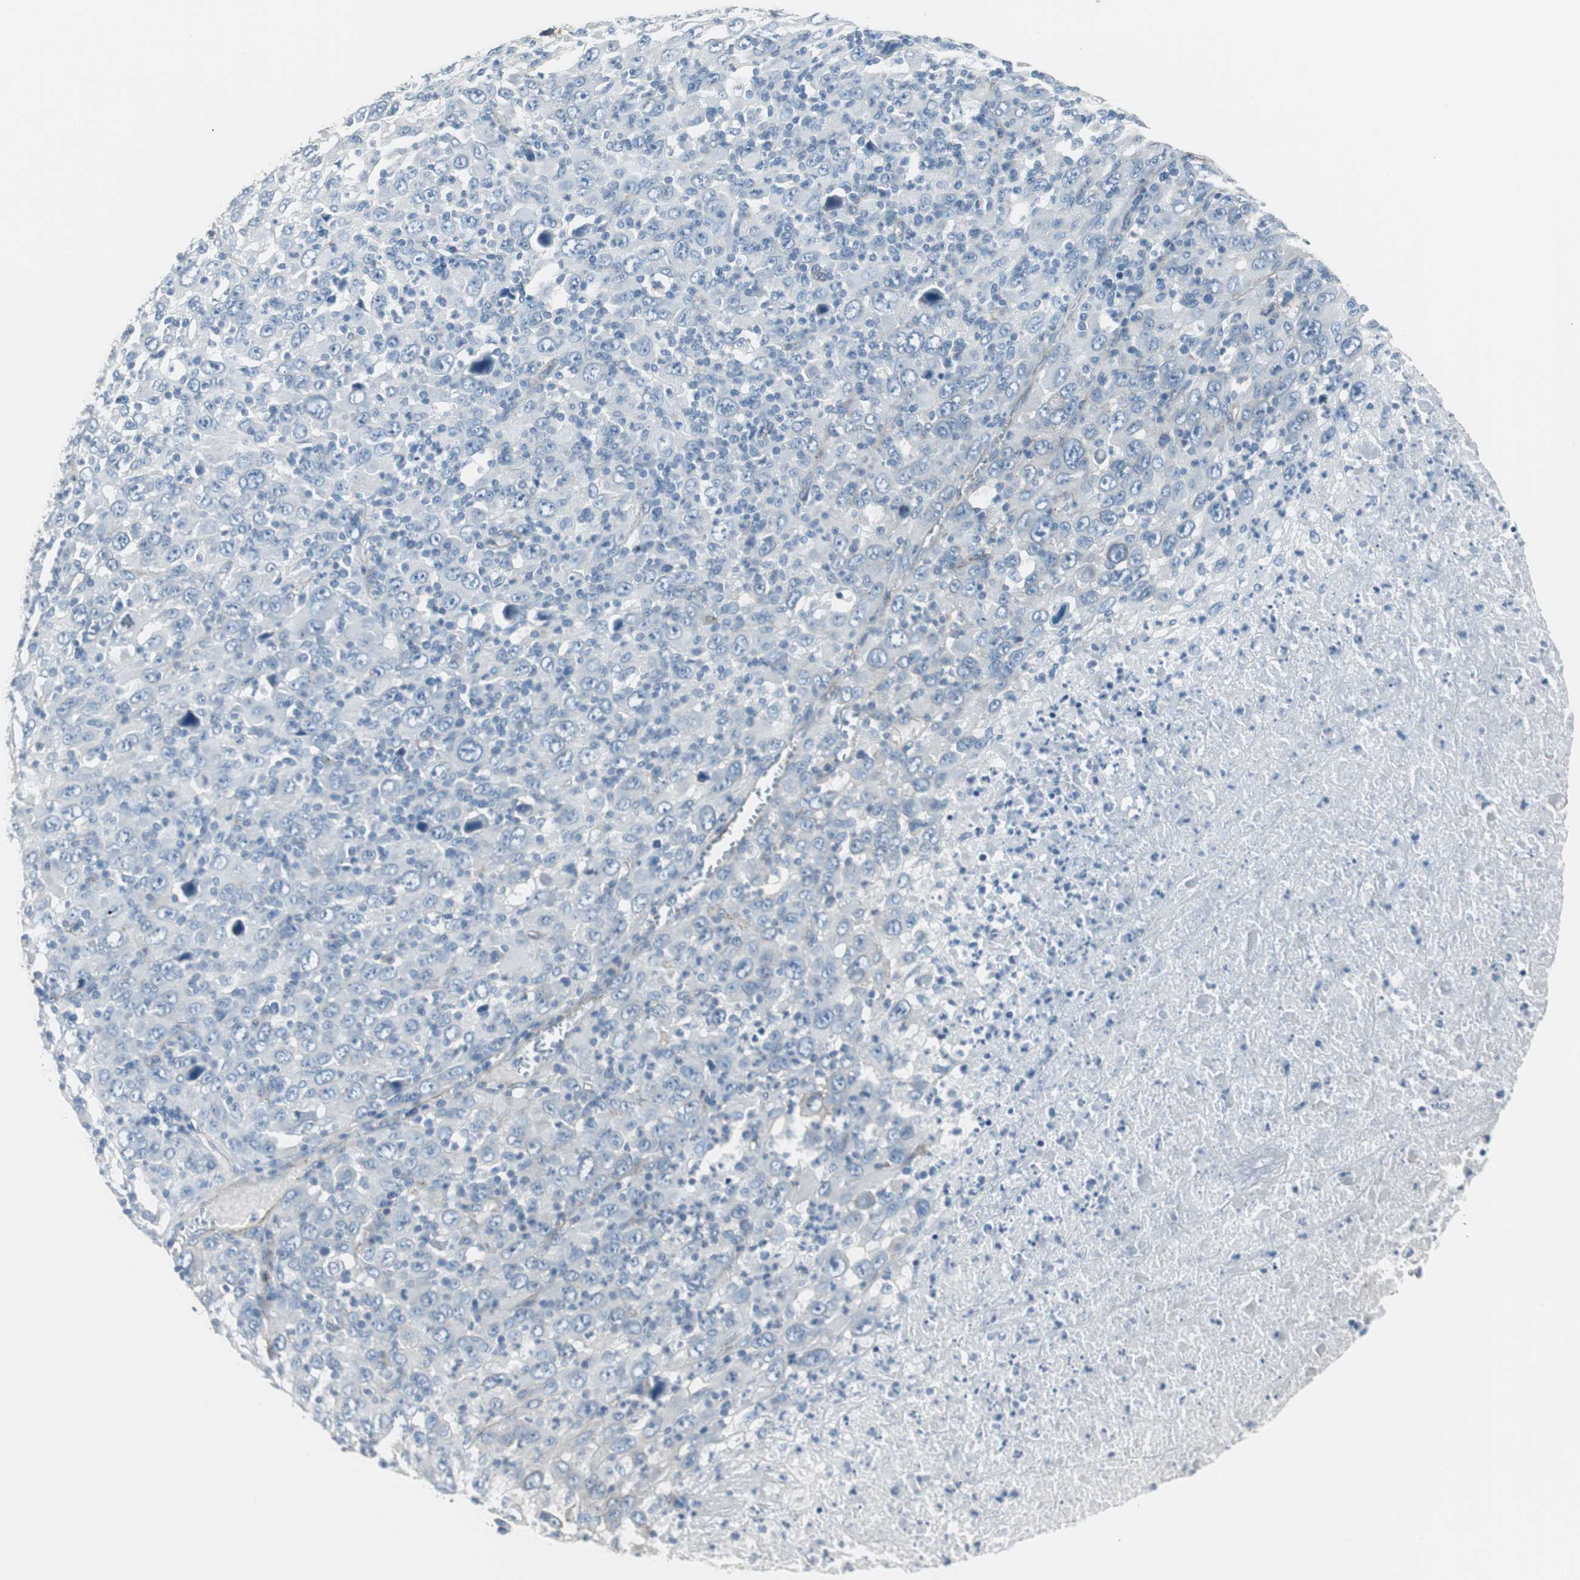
{"staining": {"intensity": "negative", "quantity": "none", "location": "none"}, "tissue": "melanoma", "cell_type": "Tumor cells", "image_type": "cancer", "snomed": [{"axis": "morphology", "description": "Malignant melanoma, Metastatic site"}, {"axis": "topography", "description": "Skin"}], "caption": "The immunohistochemistry histopathology image has no significant positivity in tumor cells of melanoma tissue.", "gene": "STXBP4", "patient": {"sex": "female", "age": 56}}